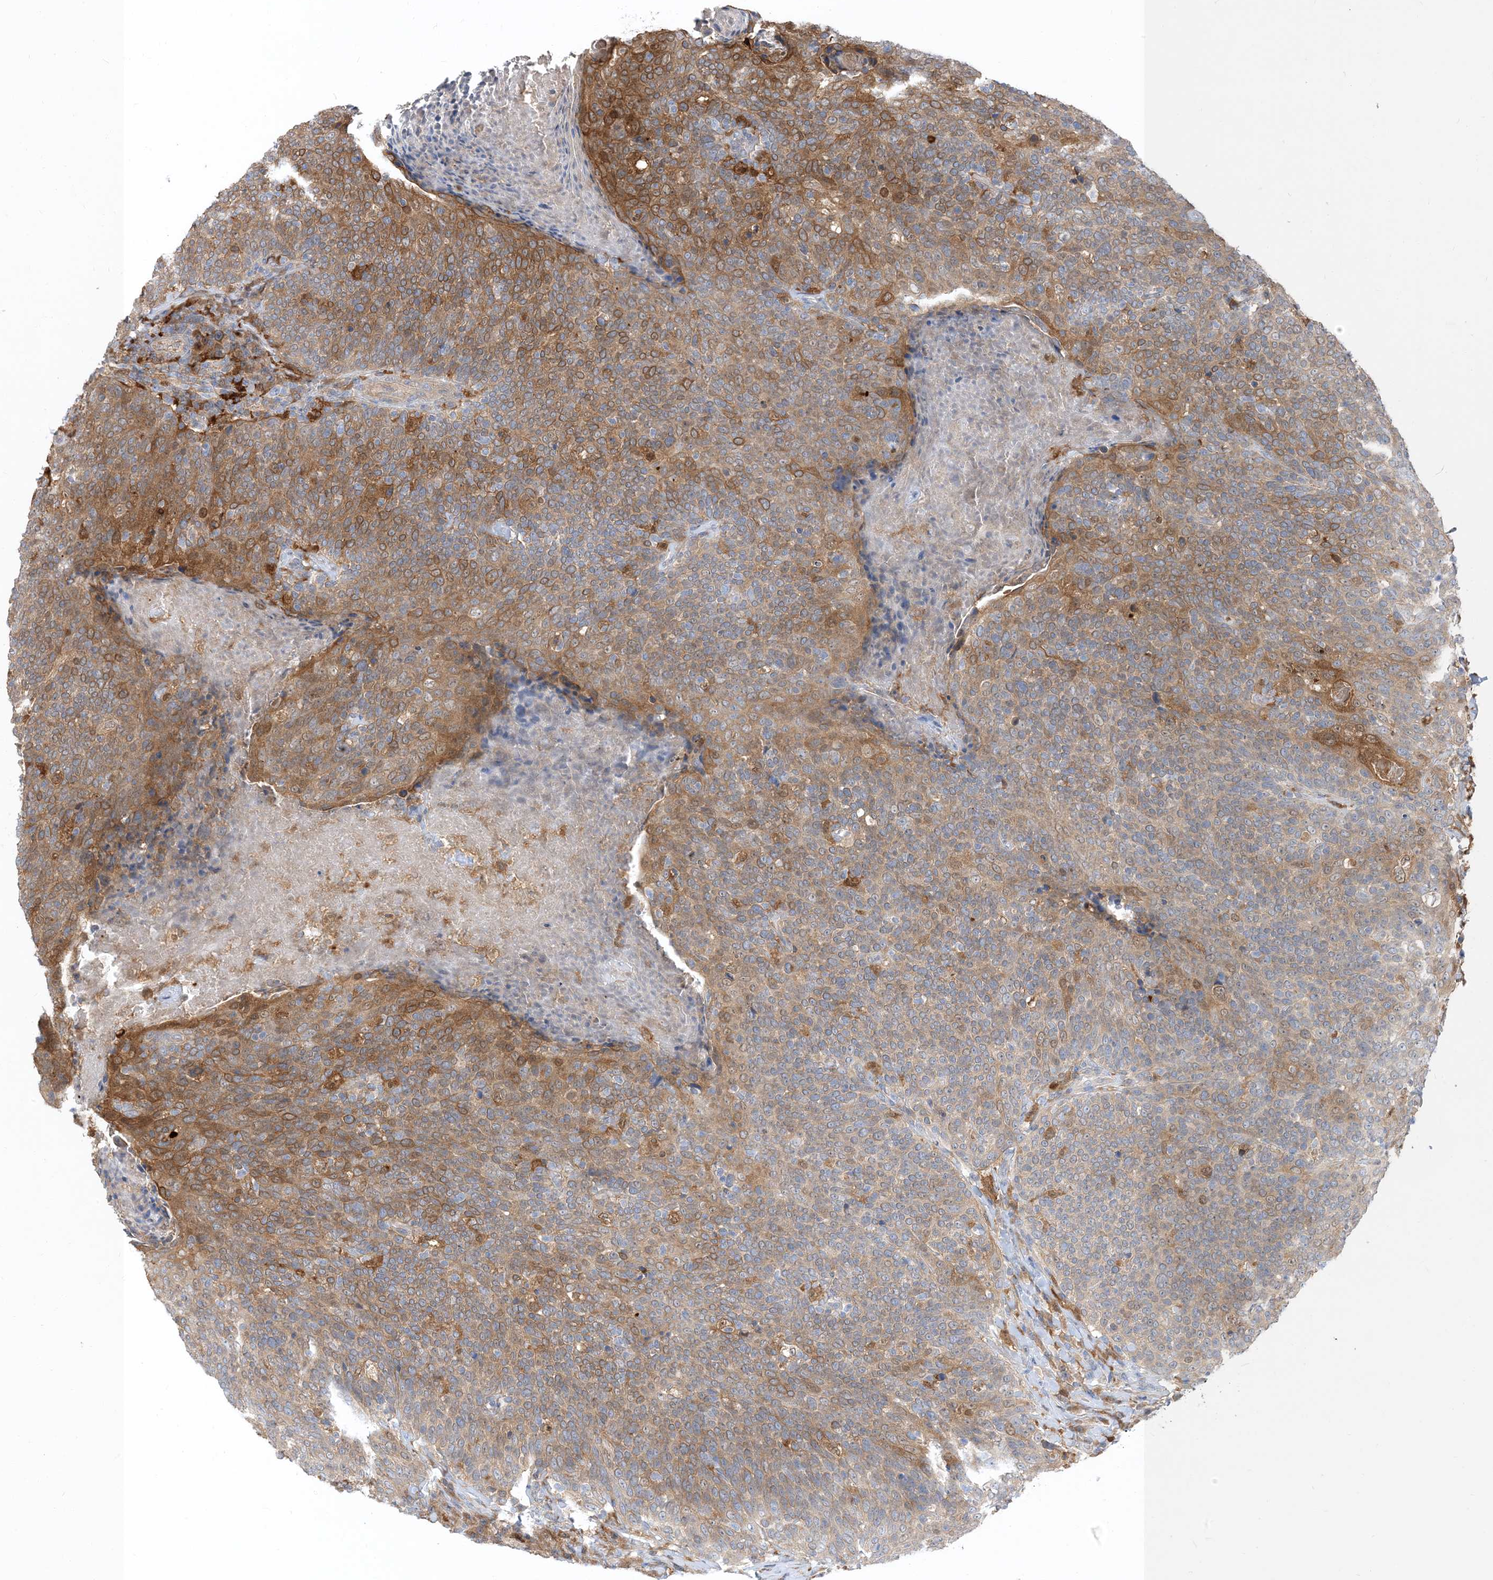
{"staining": {"intensity": "moderate", "quantity": "25%-75%", "location": "cytoplasmic/membranous"}, "tissue": "head and neck cancer", "cell_type": "Tumor cells", "image_type": "cancer", "snomed": [{"axis": "morphology", "description": "Squamous cell carcinoma, NOS"}, {"axis": "morphology", "description": "Squamous cell carcinoma, metastatic, NOS"}, {"axis": "topography", "description": "Lymph node"}, {"axis": "topography", "description": "Head-Neck"}], "caption": "Squamous cell carcinoma (head and neck) was stained to show a protein in brown. There is medium levels of moderate cytoplasmic/membranous positivity in about 25%-75% of tumor cells.", "gene": "NAGK", "patient": {"sex": "male", "age": 62}}